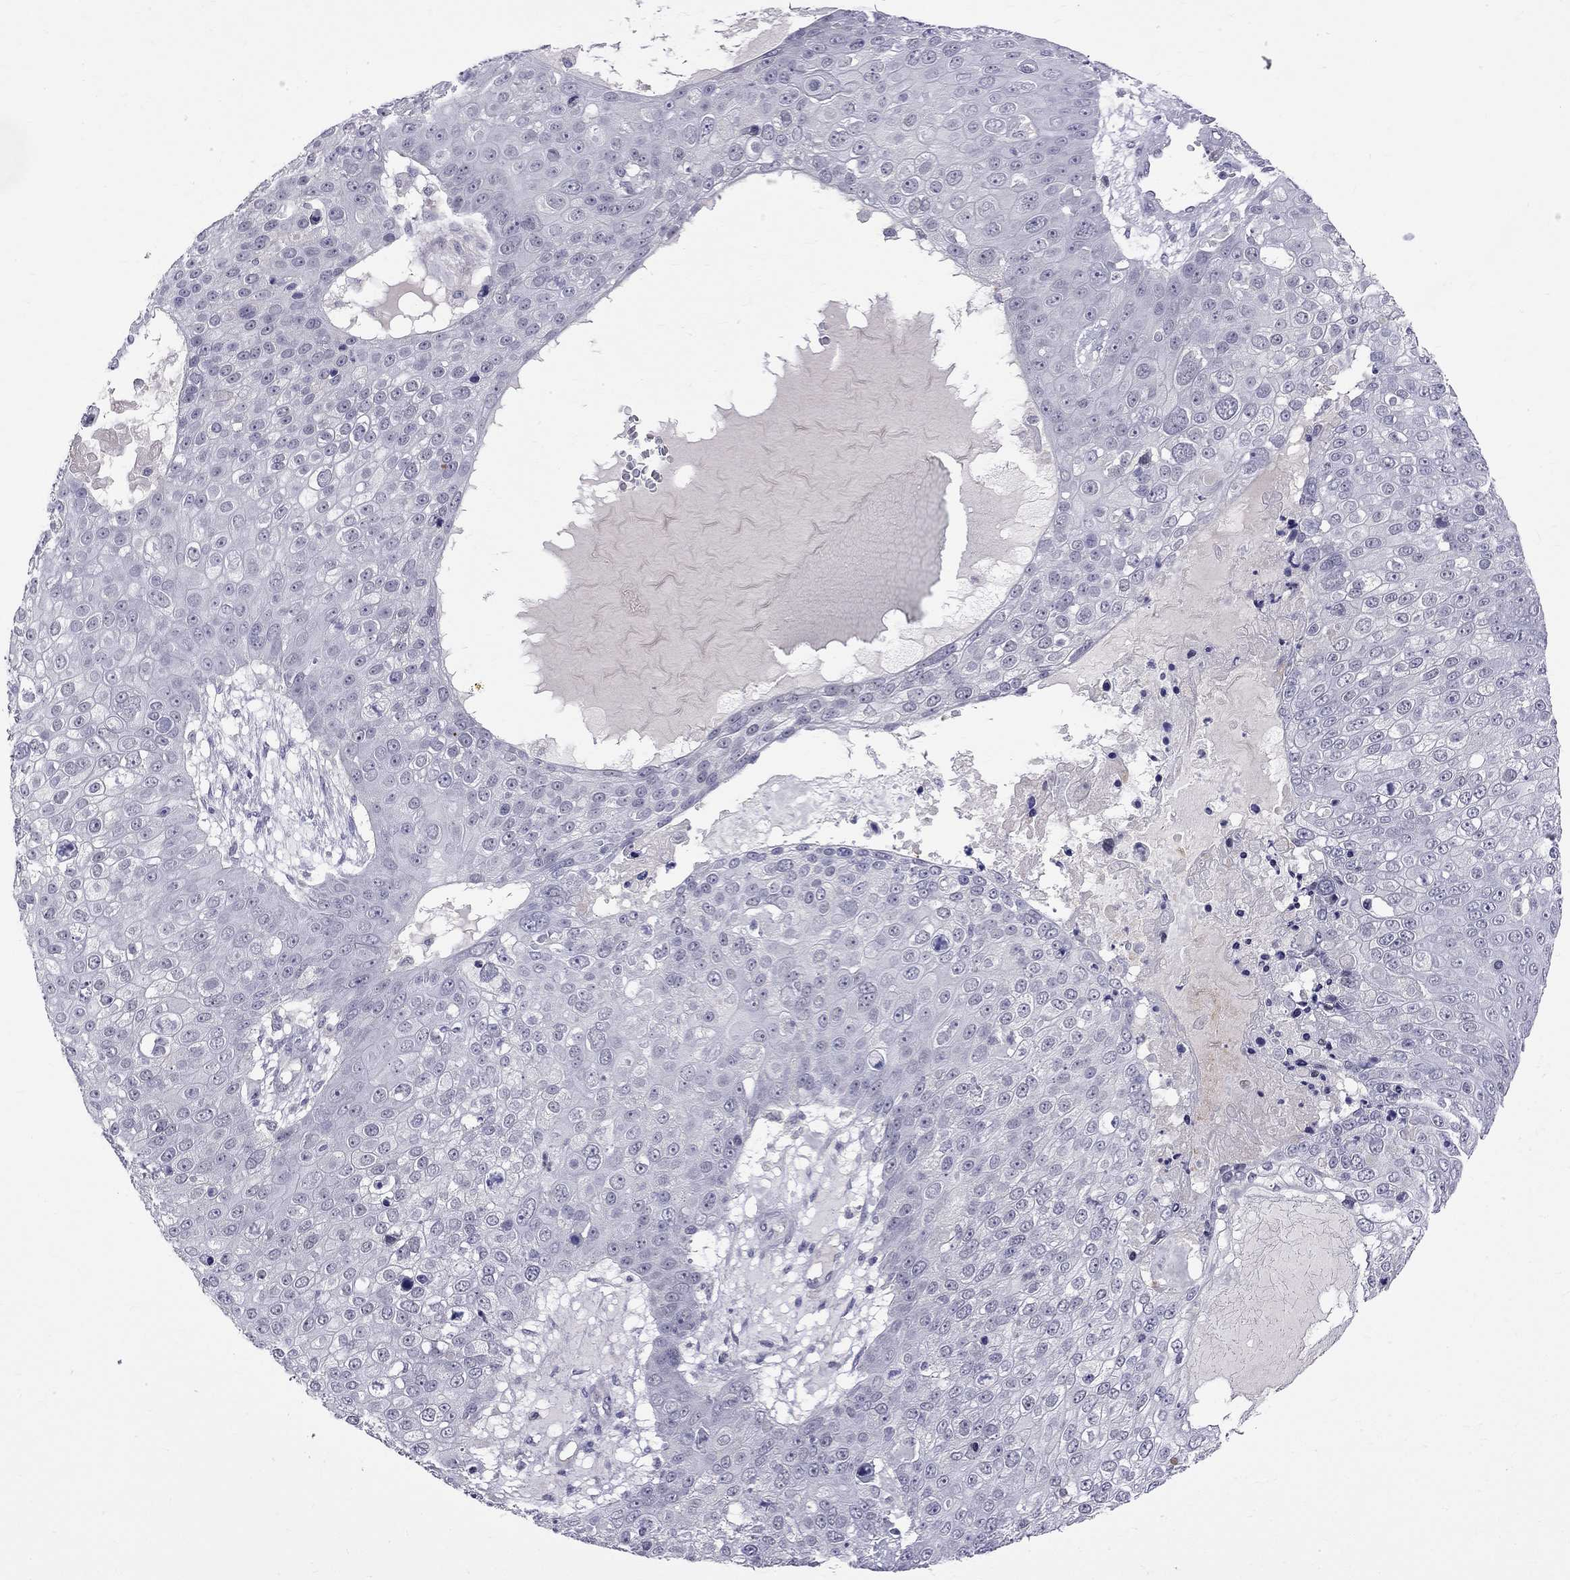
{"staining": {"intensity": "negative", "quantity": "none", "location": "none"}, "tissue": "skin cancer", "cell_type": "Tumor cells", "image_type": "cancer", "snomed": [{"axis": "morphology", "description": "Squamous cell carcinoma, NOS"}, {"axis": "topography", "description": "Skin"}], "caption": "This is a image of immunohistochemistry staining of squamous cell carcinoma (skin), which shows no positivity in tumor cells.", "gene": "RTL9", "patient": {"sex": "male", "age": 71}}